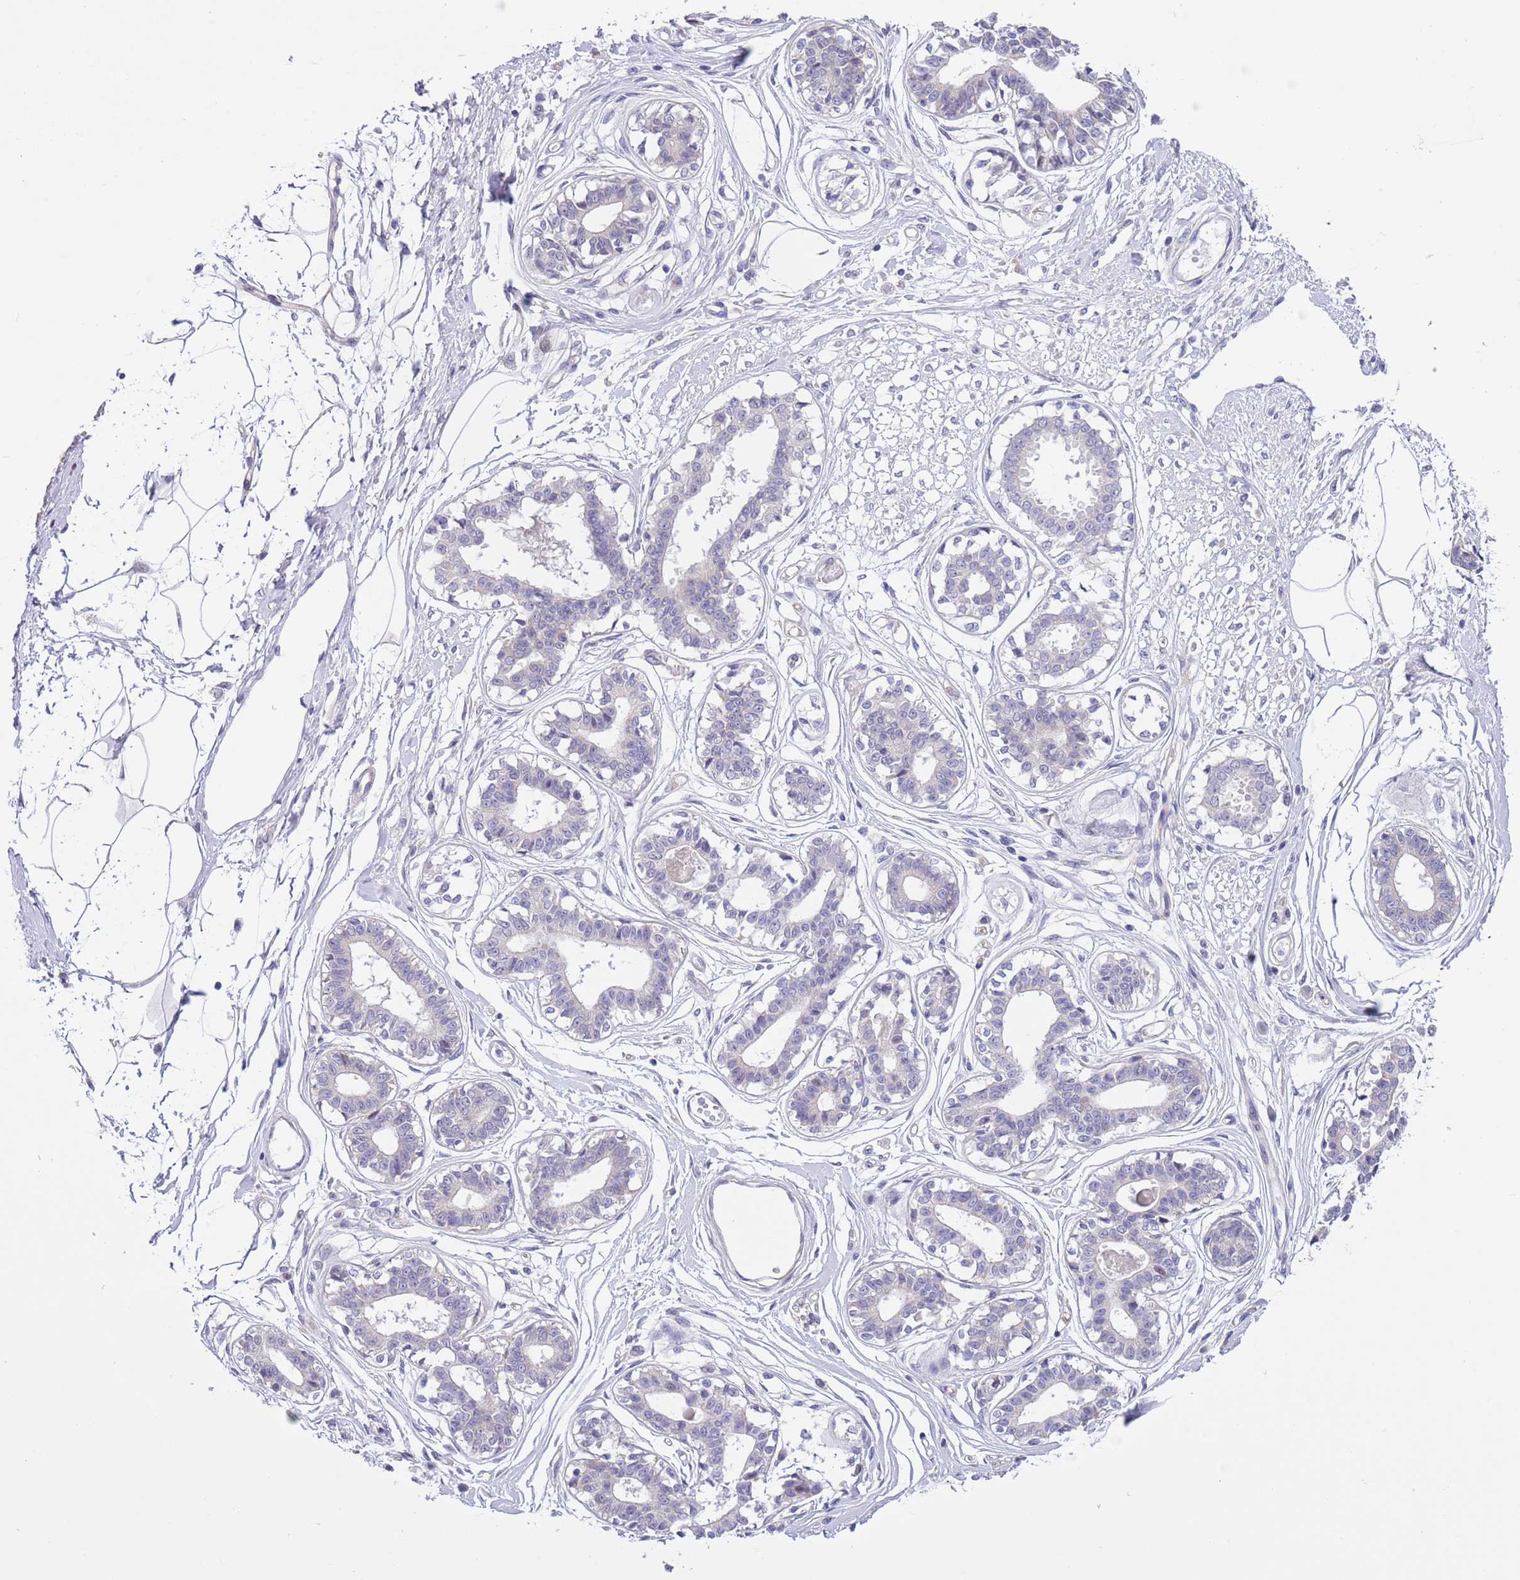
{"staining": {"intensity": "negative", "quantity": "none", "location": "none"}, "tissue": "breast", "cell_type": "Adipocytes", "image_type": "normal", "snomed": [{"axis": "morphology", "description": "Normal tissue, NOS"}, {"axis": "topography", "description": "Breast"}], "caption": "Photomicrograph shows no protein staining in adipocytes of benign breast.", "gene": "NET1", "patient": {"sex": "female", "age": 45}}